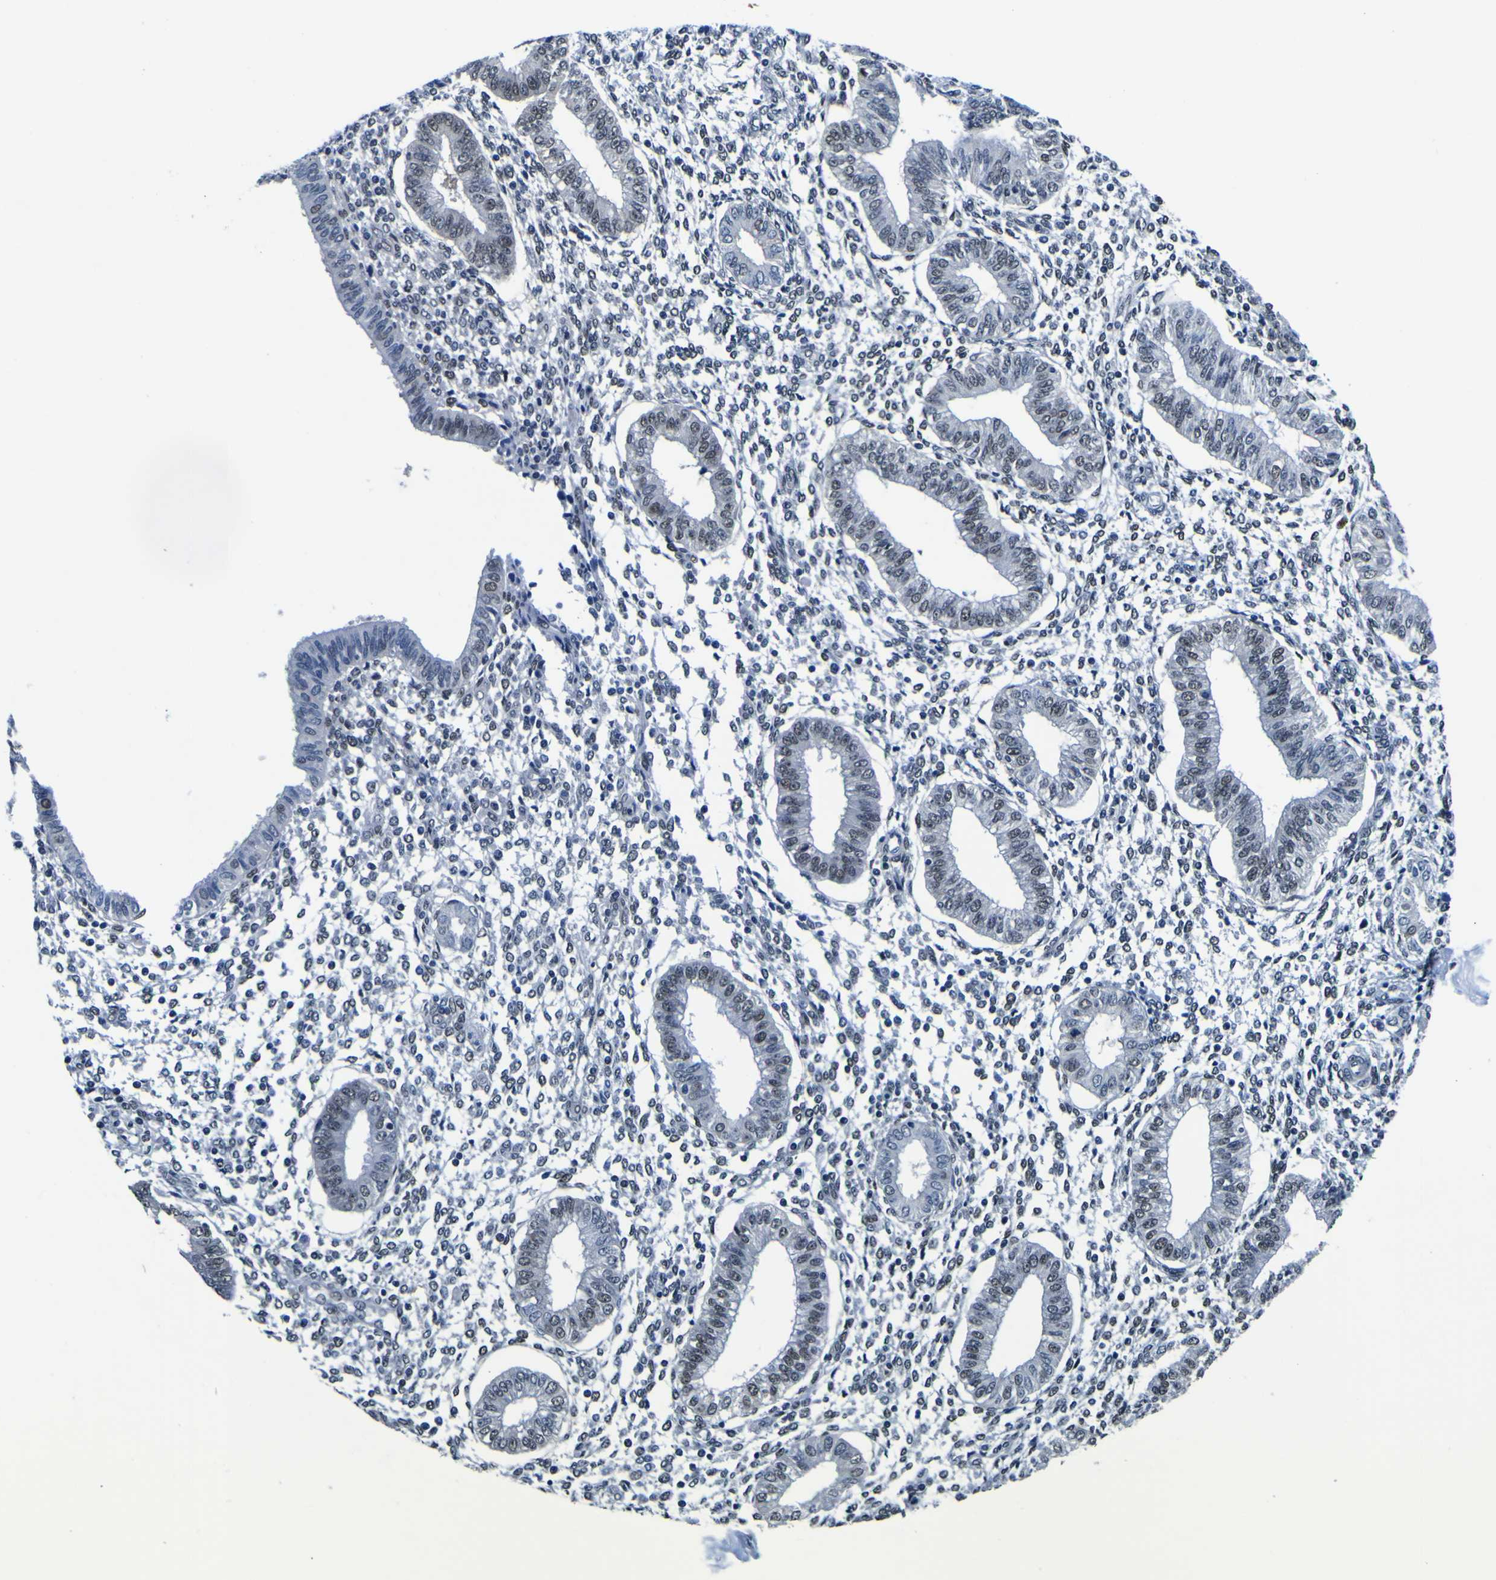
{"staining": {"intensity": "negative", "quantity": "none", "location": "none"}, "tissue": "endometrium", "cell_type": "Cells in endometrial stroma", "image_type": "normal", "snomed": [{"axis": "morphology", "description": "Normal tissue, NOS"}, {"axis": "topography", "description": "Endometrium"}], "caption": "Endometrium stained for a protein using IHC demonstrates no staining cells in endometrial stroma.", "gene": "CUL4B", "patient": {"sex": "female", "age": 50}}